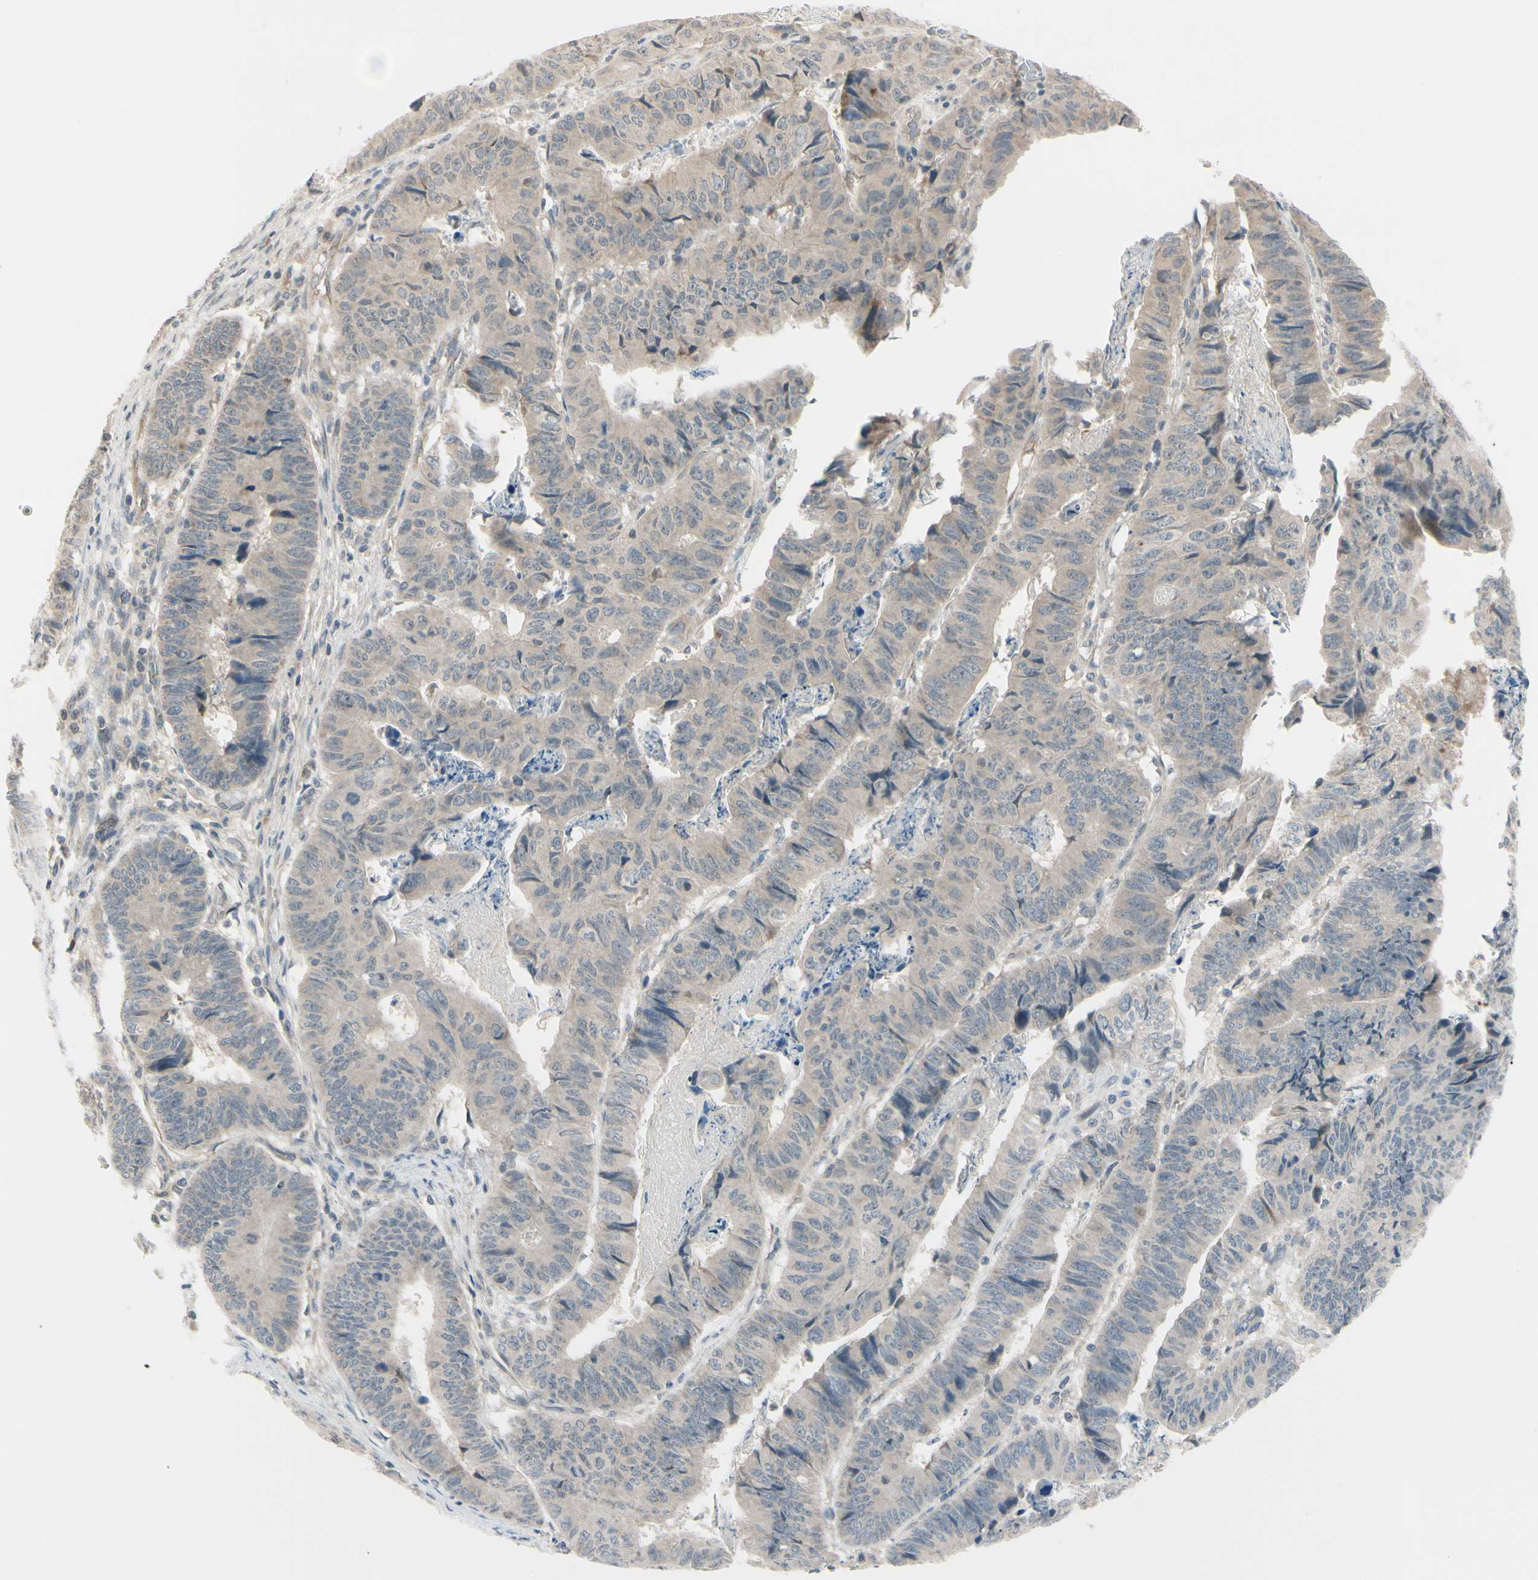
{"staining": {"intensity": "weak", "quantity": ">75%", "location": "cytoplasmic/membranous"}, "tissue": "stomach cancer", "cell_type": "Tumor cells", "image_type": "cancer", "snomed": [{"axis": "morphology", "description": "Adenocarcinoma, NOS"}, {"axis": "topography", "description": "Stomach, lower"}], "caption": "Immunohistochemical staining of human stomach cancer shows low levels of weak cytoplasmic/membranous protein positivity in approximately >75% of tumor cells.", "gene": "FGF10", "patient": {"sex": "male", "age": 77}}